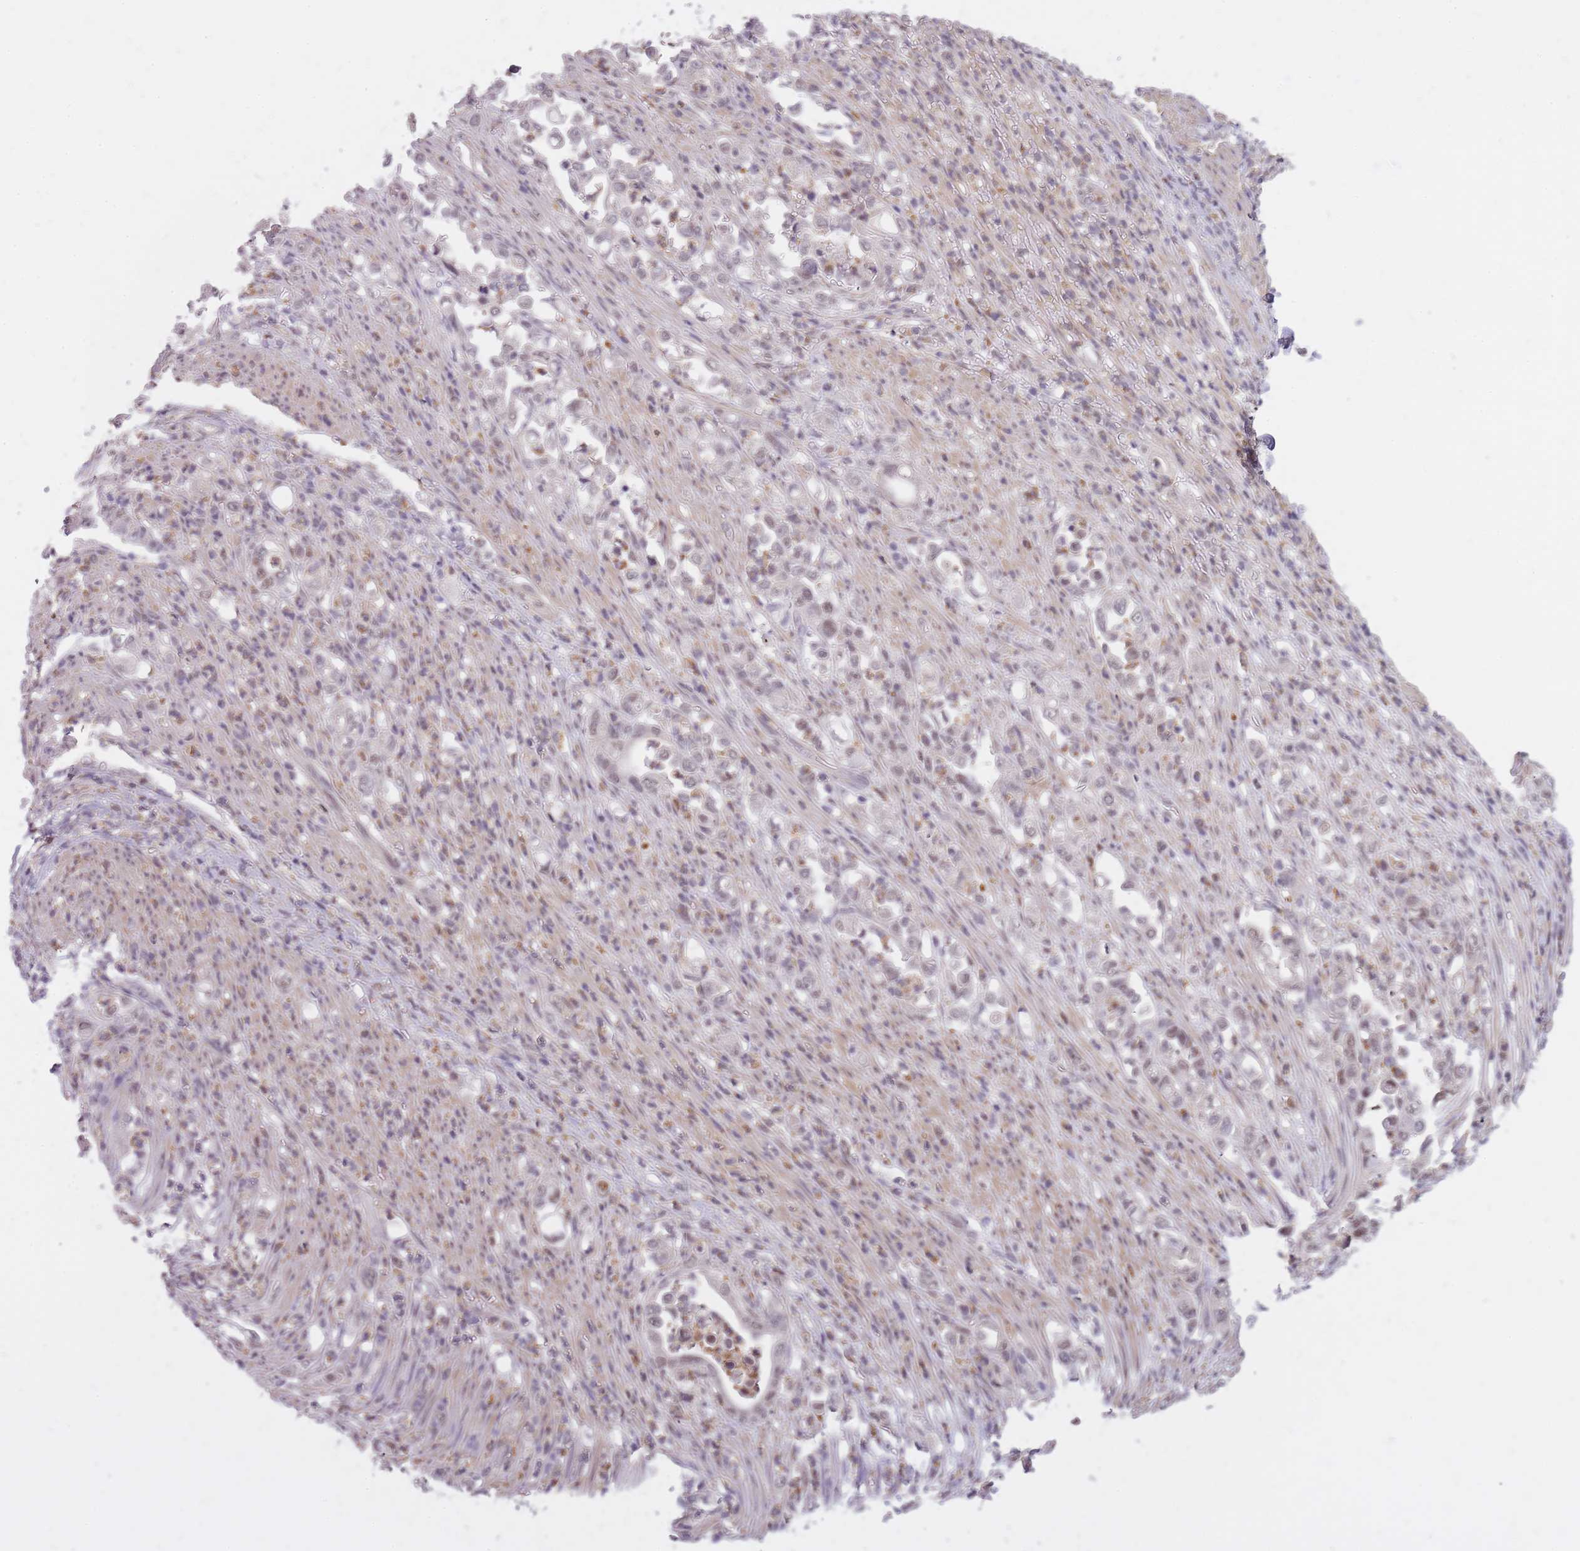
{"staining": {"intensity": "weak", "quantity": "25%-75%", "location": "nuclear"}, "tissue": "stomach cancer", "cell_type": "Tumor cells", "image_type": "cancer", "snomed": [{"axis": "morphology", "description": "Normal tissue, NOS"}, {"axis": "morphology", "description": "Adenocarcinoma, NOS"}, {"axis": "topography", "description": "Stomach"}], "caption": "The photomicrograph exhibits staining of stomach cancer, revealing weak nuclear protein expression (brown color) within tumor cells. (DAB = brown stain, brightfield microscopy at high magnification).", "gene": "TIGD1", "patient": {"sex": "female", "age": 79}}